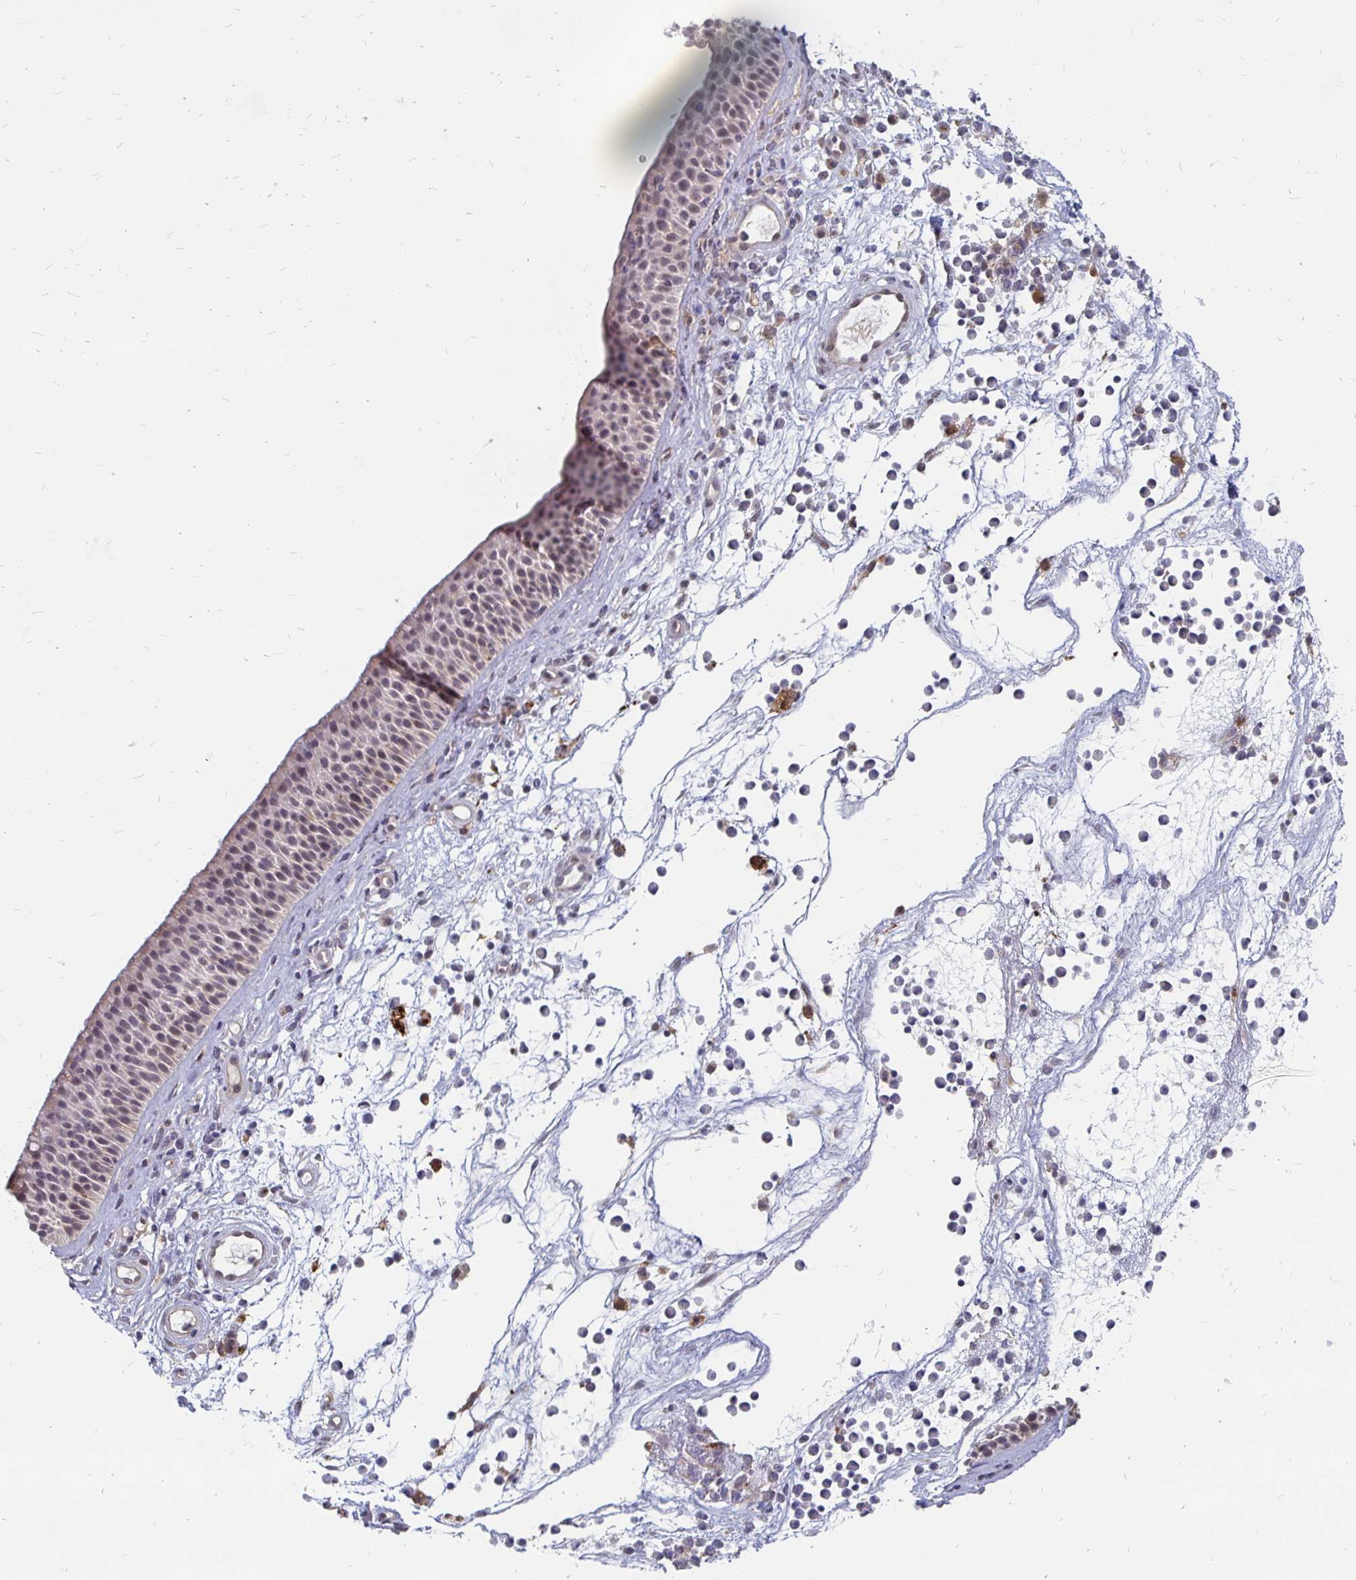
{"staining": {"intensity": "weak", "quantity": "25%-75%", "location": "nuclear"}, "tissue": "nasopharynx", "cell_type": "Respiratory epithelial cells", "image_type": "normal", "snomed": [{"axis": "morphology", "description": "Normal tissue, NOS"}, {"axis": "topography", "description": "Nasopharynx"}], "caption": "Respiratory epithelial cells exhibit weak nuclear positivity in about 25%-75% of cells in normal nasopharynx. The protein is stained brown, and the nuclei are stained in blue (DAB (3,3'-diaminobenzidine) IHC with brightfield microscopy, high magnification).", "gene": "CCDC85A", "patient": {"sex": "male", "age": 56}}